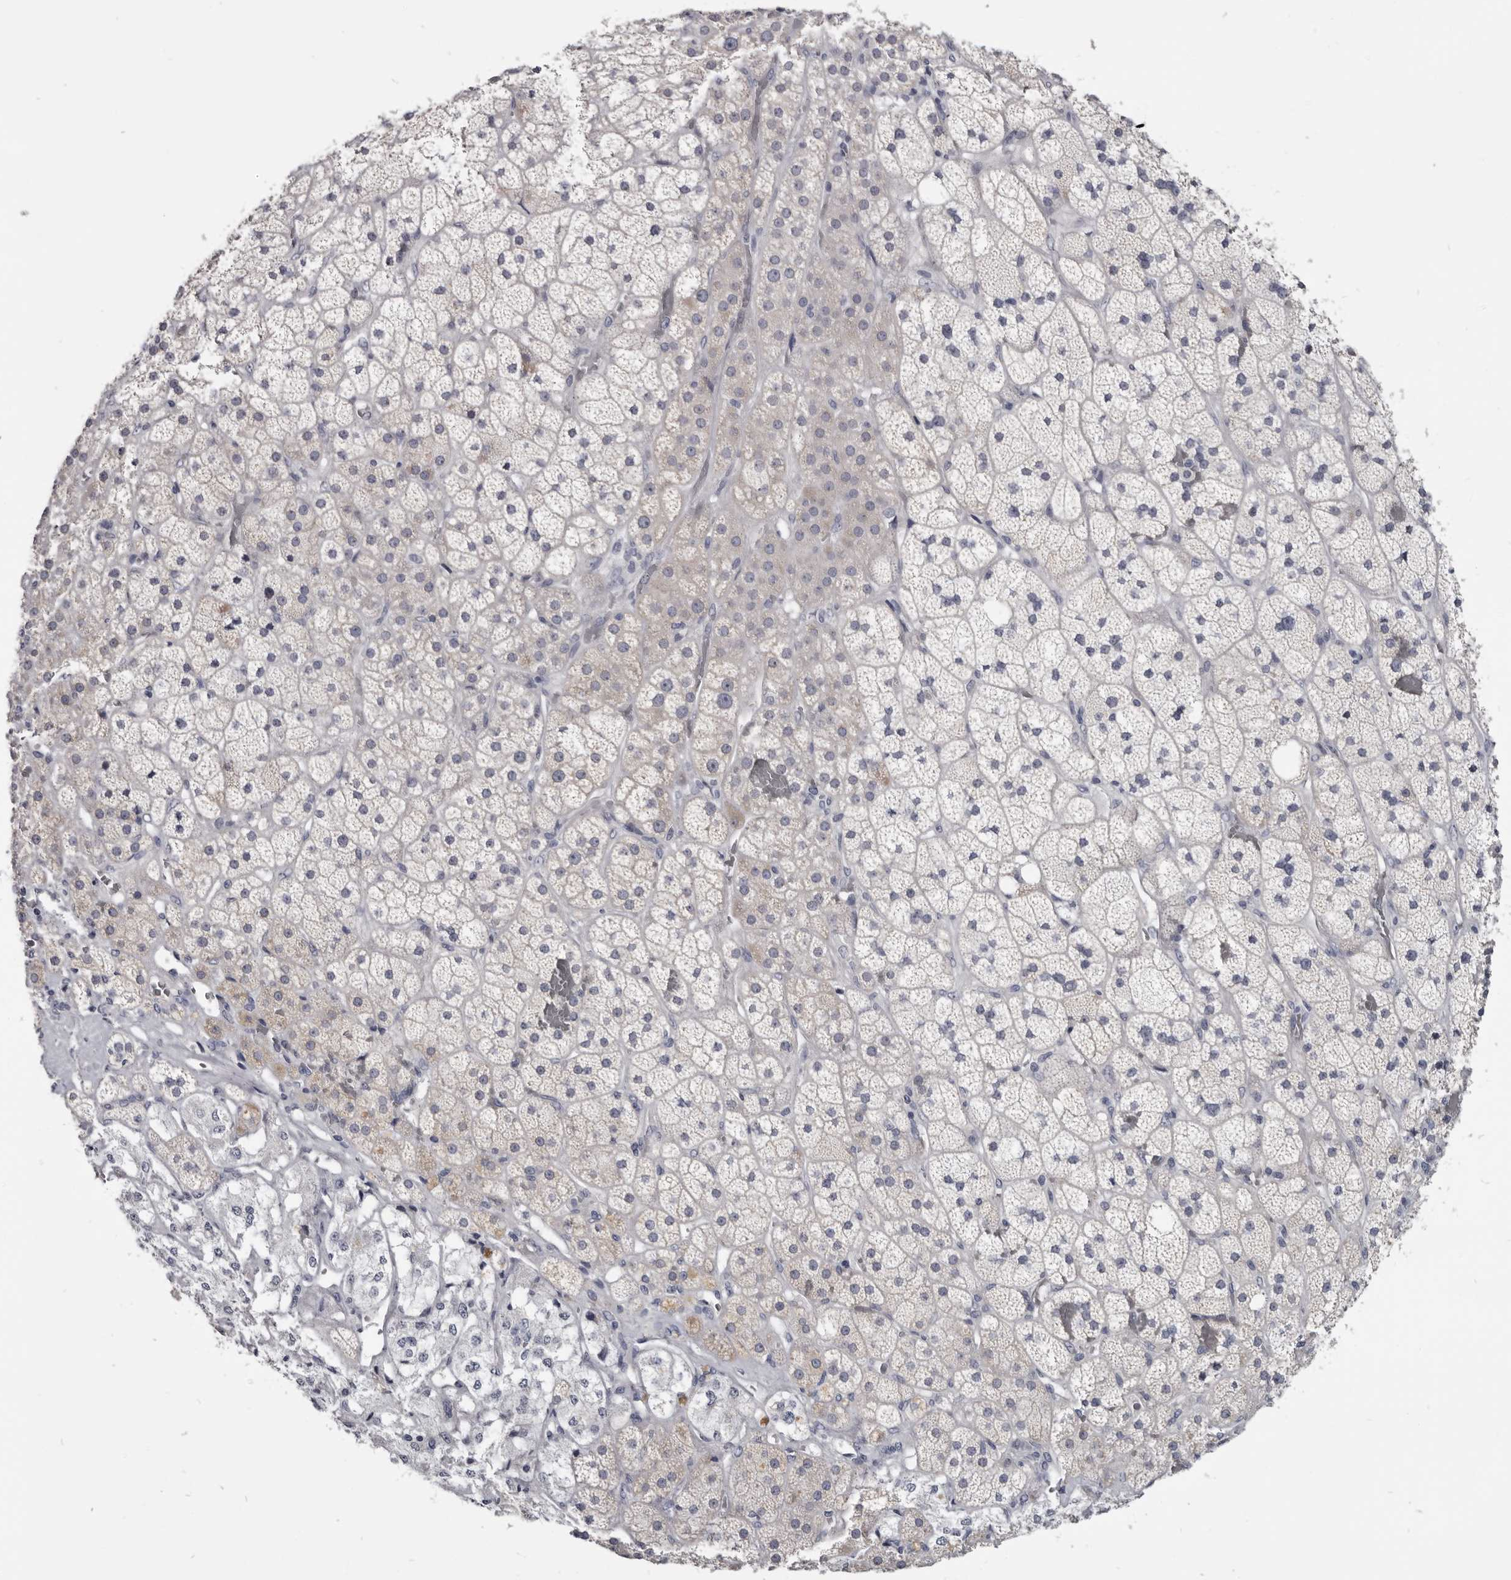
{"staining": {"intensity": "weak", "quantity": "<25%", "location": "cytoplasmic/membranous"}, "tissue": "adrenal gland", "cell_type": "Glandular cells", "image_type": "normal", "snomed": [{"axis": "morphology", "description": "Normal tissue, NOS"}, {"axis": "topography", "description": "Adrenal gland"}], "caption": "The image displays no significant expression in glandular cells of adrenal gland. The staining was performed using DAB to visualize the protein expression in brown, while the nuclei were stained in blue with hematoxylin (Magnification: 20x).", "gene": "CGN", "patient": {"sex": "male", "age": 57}}